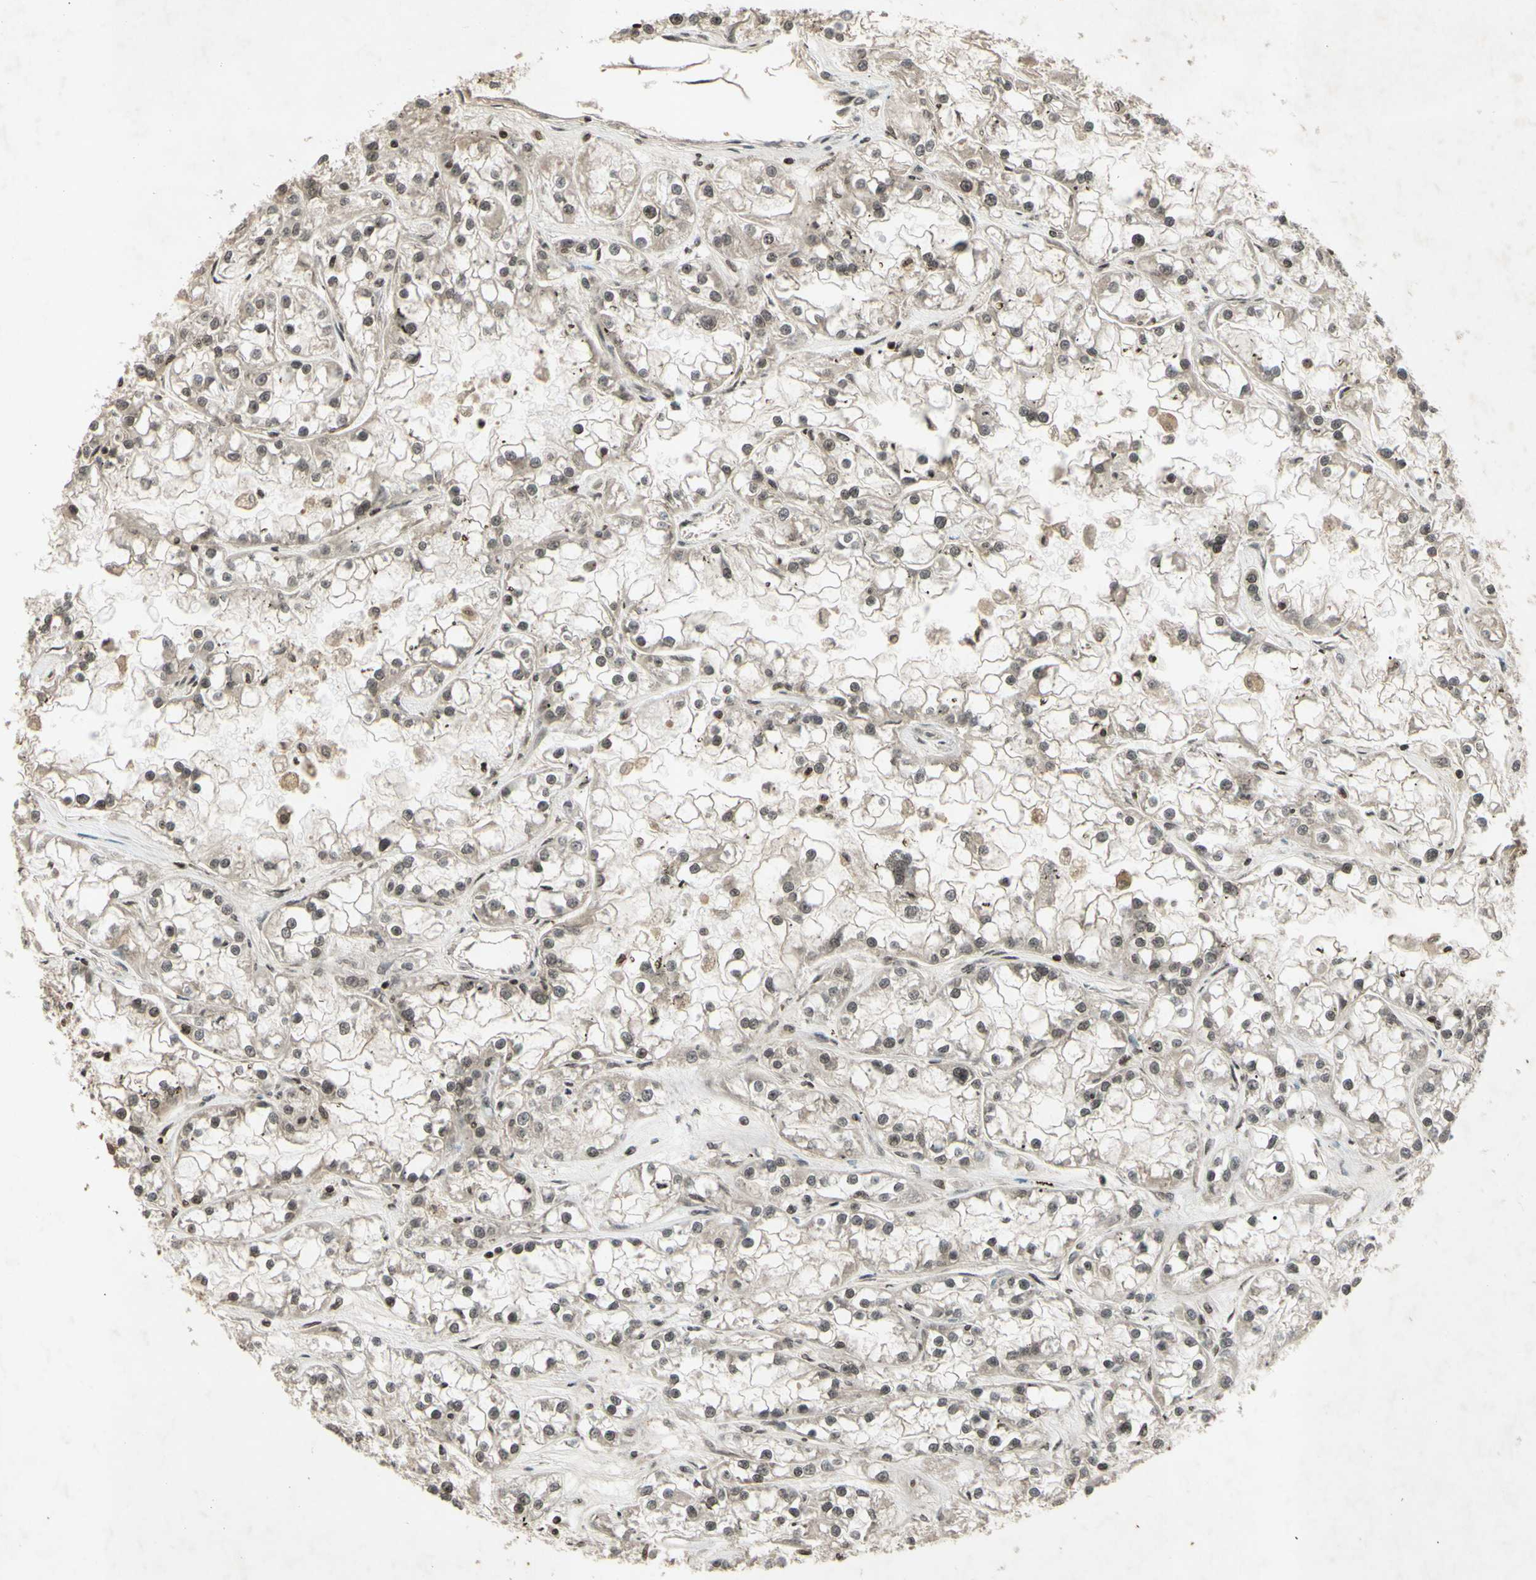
{"staining": {"intensity": "weak", "quantity": ">75%", "location": "nuclear"}, "tissue": "renal cancer", "cell_type": "Tumor cells", "image_type": "cancer", "snomed": [{"axis": "morphology", "description": "Adenocarcinoma, NOS"}, {"axis": "topography", "description": "Kidney"}], "caption": "Immunohistochemical staining of renal cancer (adenocarcinoma) displays low levels of weak nuclear protein staining in approximately >75% of tumor cells. The protein is shown in brown color, while the nuclei are stained blue.", "gene": "SNW1", "patient": {"sex": "female", "age": 52}}